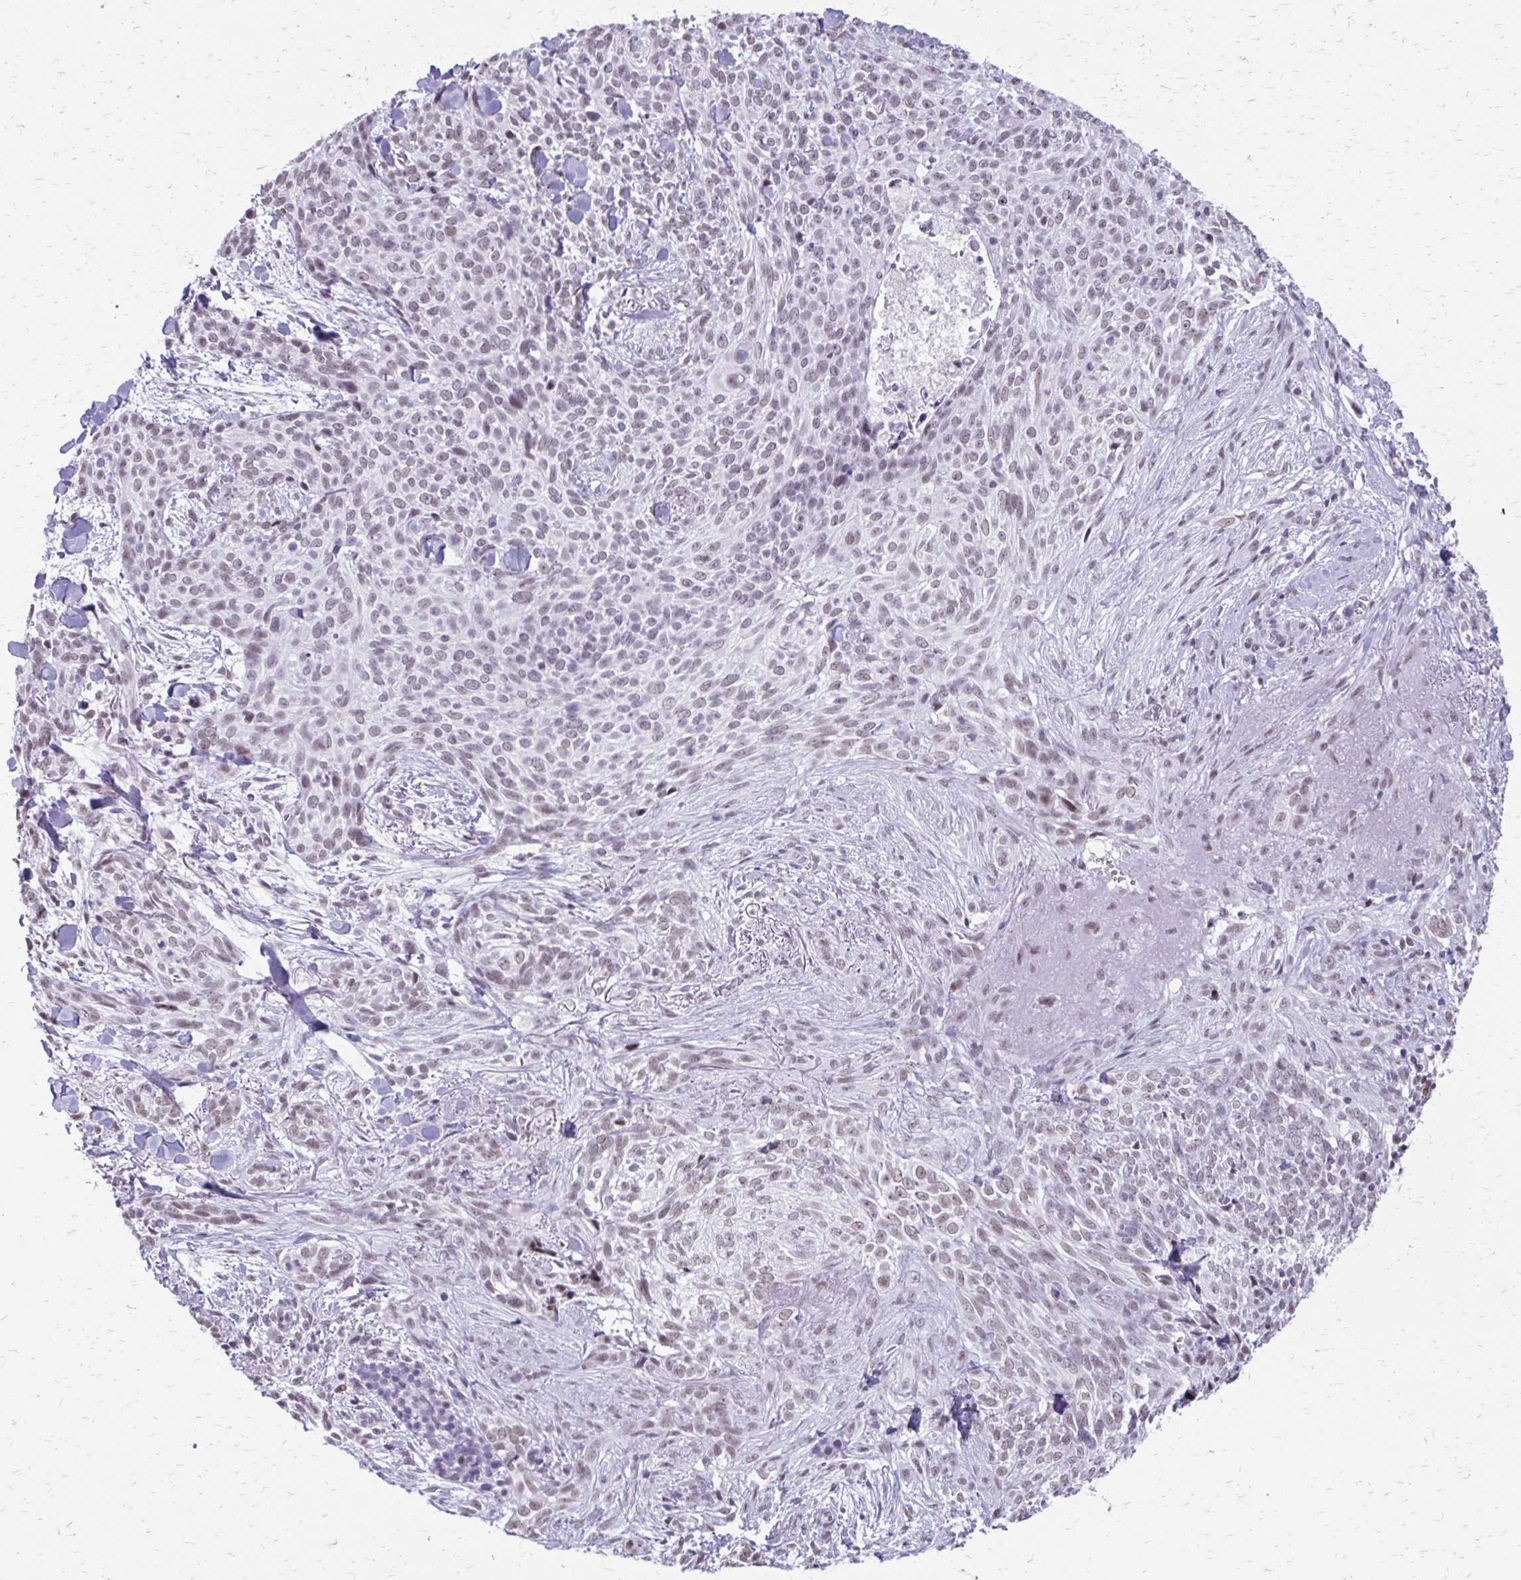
{"staining": {"intensity": "weak", "quantity": "25%-75%", "location": "nuclear"}, "tissue": "skin cancer", "cell_type": "Tumor cells", "image_type": "cancer", "snomed": [{"axis": "morphology", "description": "Basal cell carcinoma"}, {"axis": "topography", "description": "Skin"}, {"axis": "topography", "description": "Skin of face"}], "caption": "Brown immunohistochemical staining in human basal cell carcinoma (skin) demonstrates weak nuclear positivity in approximately 25%-75% of tumor cells. Immunohistochemistry (ihc) stains the protein of interest in brown and the nuclei are stained blue.", "gene": "SS18", "patient": {"sex": "female", "age": 90}}